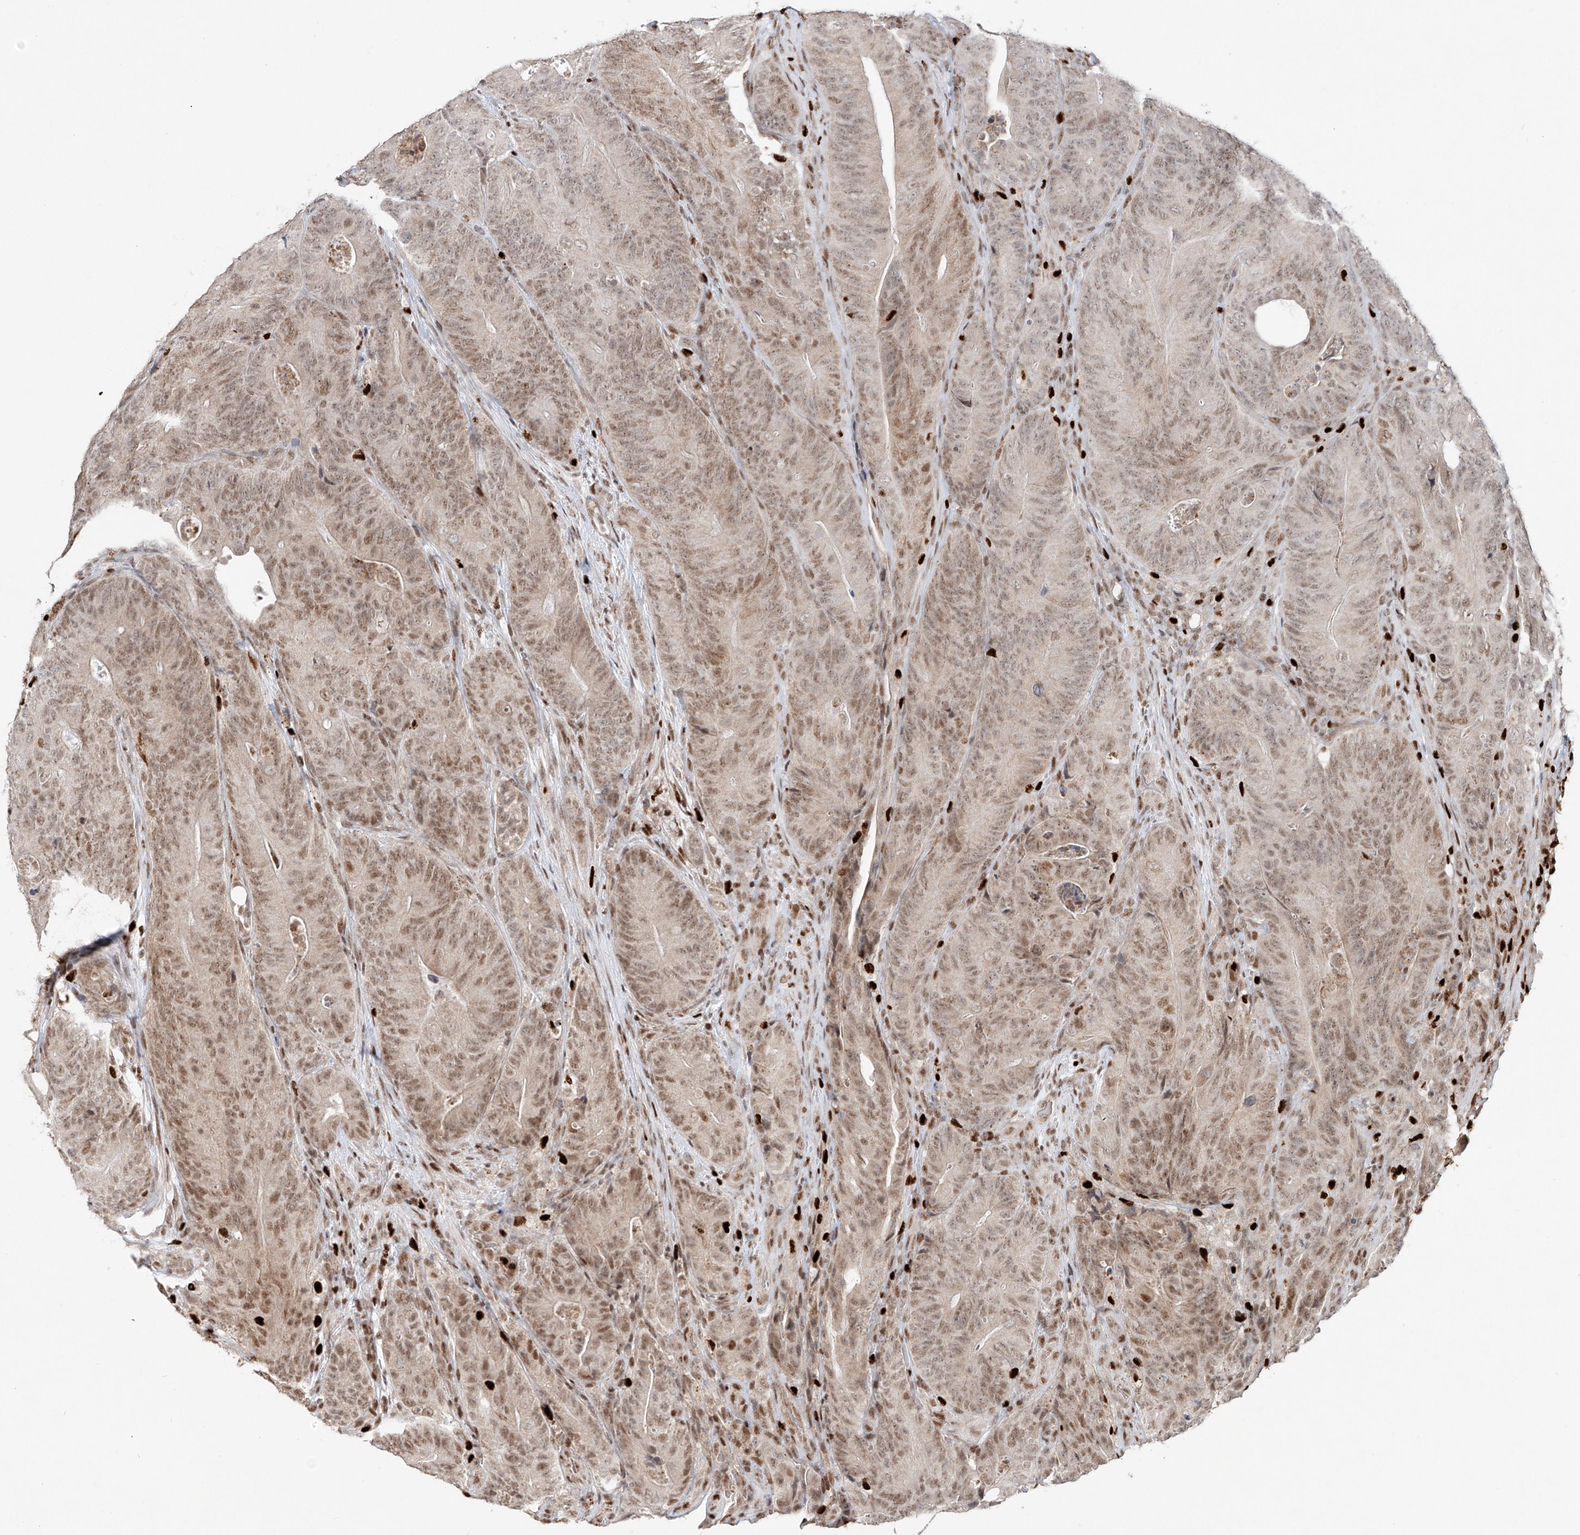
{"staining": {"intensity": "moderate", "quantity": ">75%", "location": "cytoplasmic/membranous,nuclear"}, "tissue": "colorectal cancer", "cell_type": "Tumor cells", "image_type": "cancer", "snomed": [{"axis": "morphology", "description": "Normal tissue, NOS"}, {"axis": "topography", "description": "Colon"}], "caption": "High-magnification brightfield microscopy of colorectal cancer stained with DAB (brown) and counterstained with hematoxylin (blue). tumor cells exhibit moderate cytoplasmic/membranous and nuclear positivity is appreciated in approximately>75% of cells.", "gene": "DZIP1L", "patient": {"sex": "female", "age": 82}}